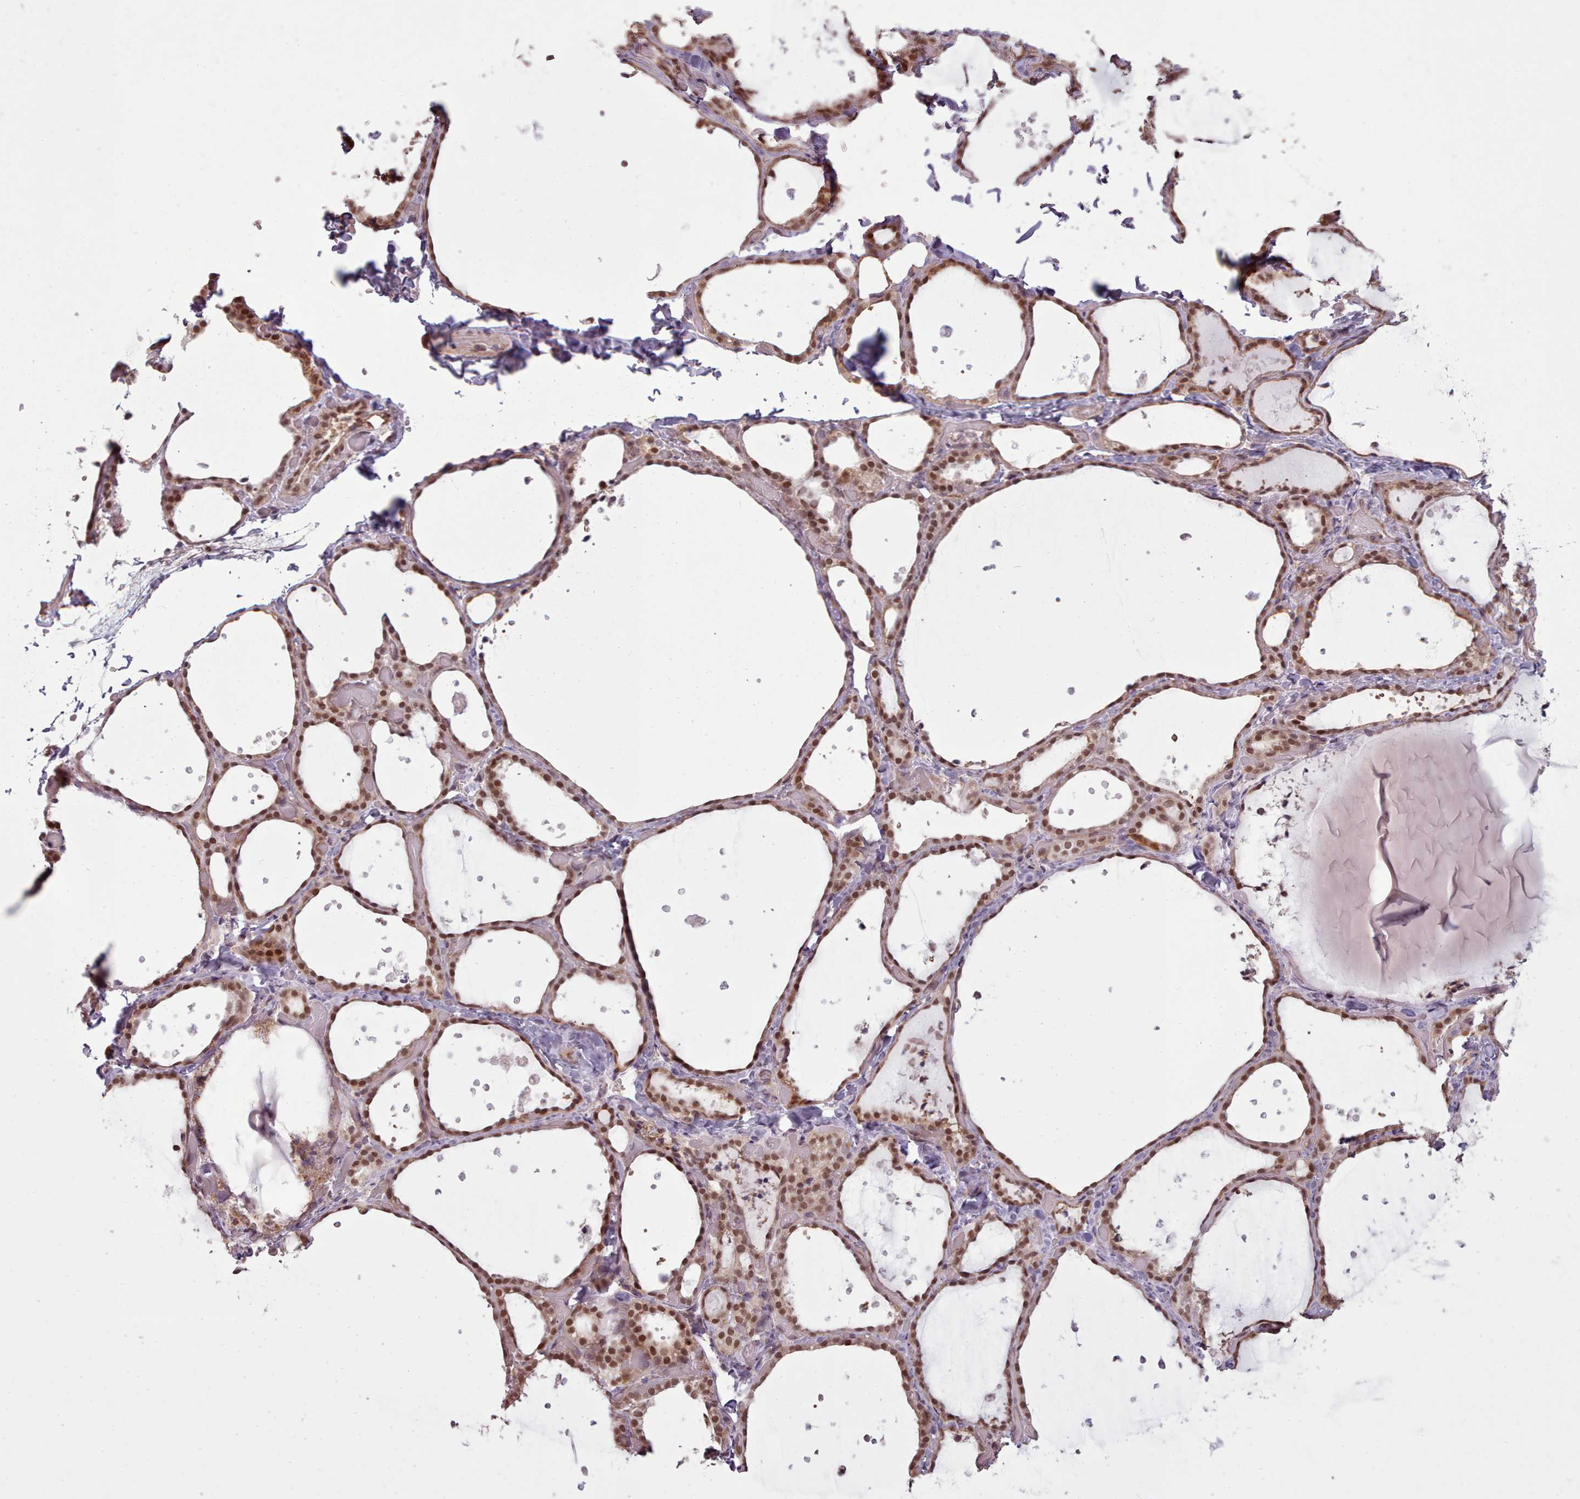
{"staining": {"intensity": "moderate", "quantity": ">75%", "location": "nuclear"}, "tissue": "thyroid gland", "cell_type": "Glandular cells", "image_type": "normal", "snomed": [{"axis": "morphology", "description": "Normal tissue, NOS"}, {"axis": "topography", "description": "Thyroid gland"}], "caption": "Normal thyroid gland was stained to show a protein in brown. There is medium levels of moderate nuclear staining in approximately >75% of glandular cells.", "gene": "ZMYM4", "patient": {"sex": "female", "age": 44}}